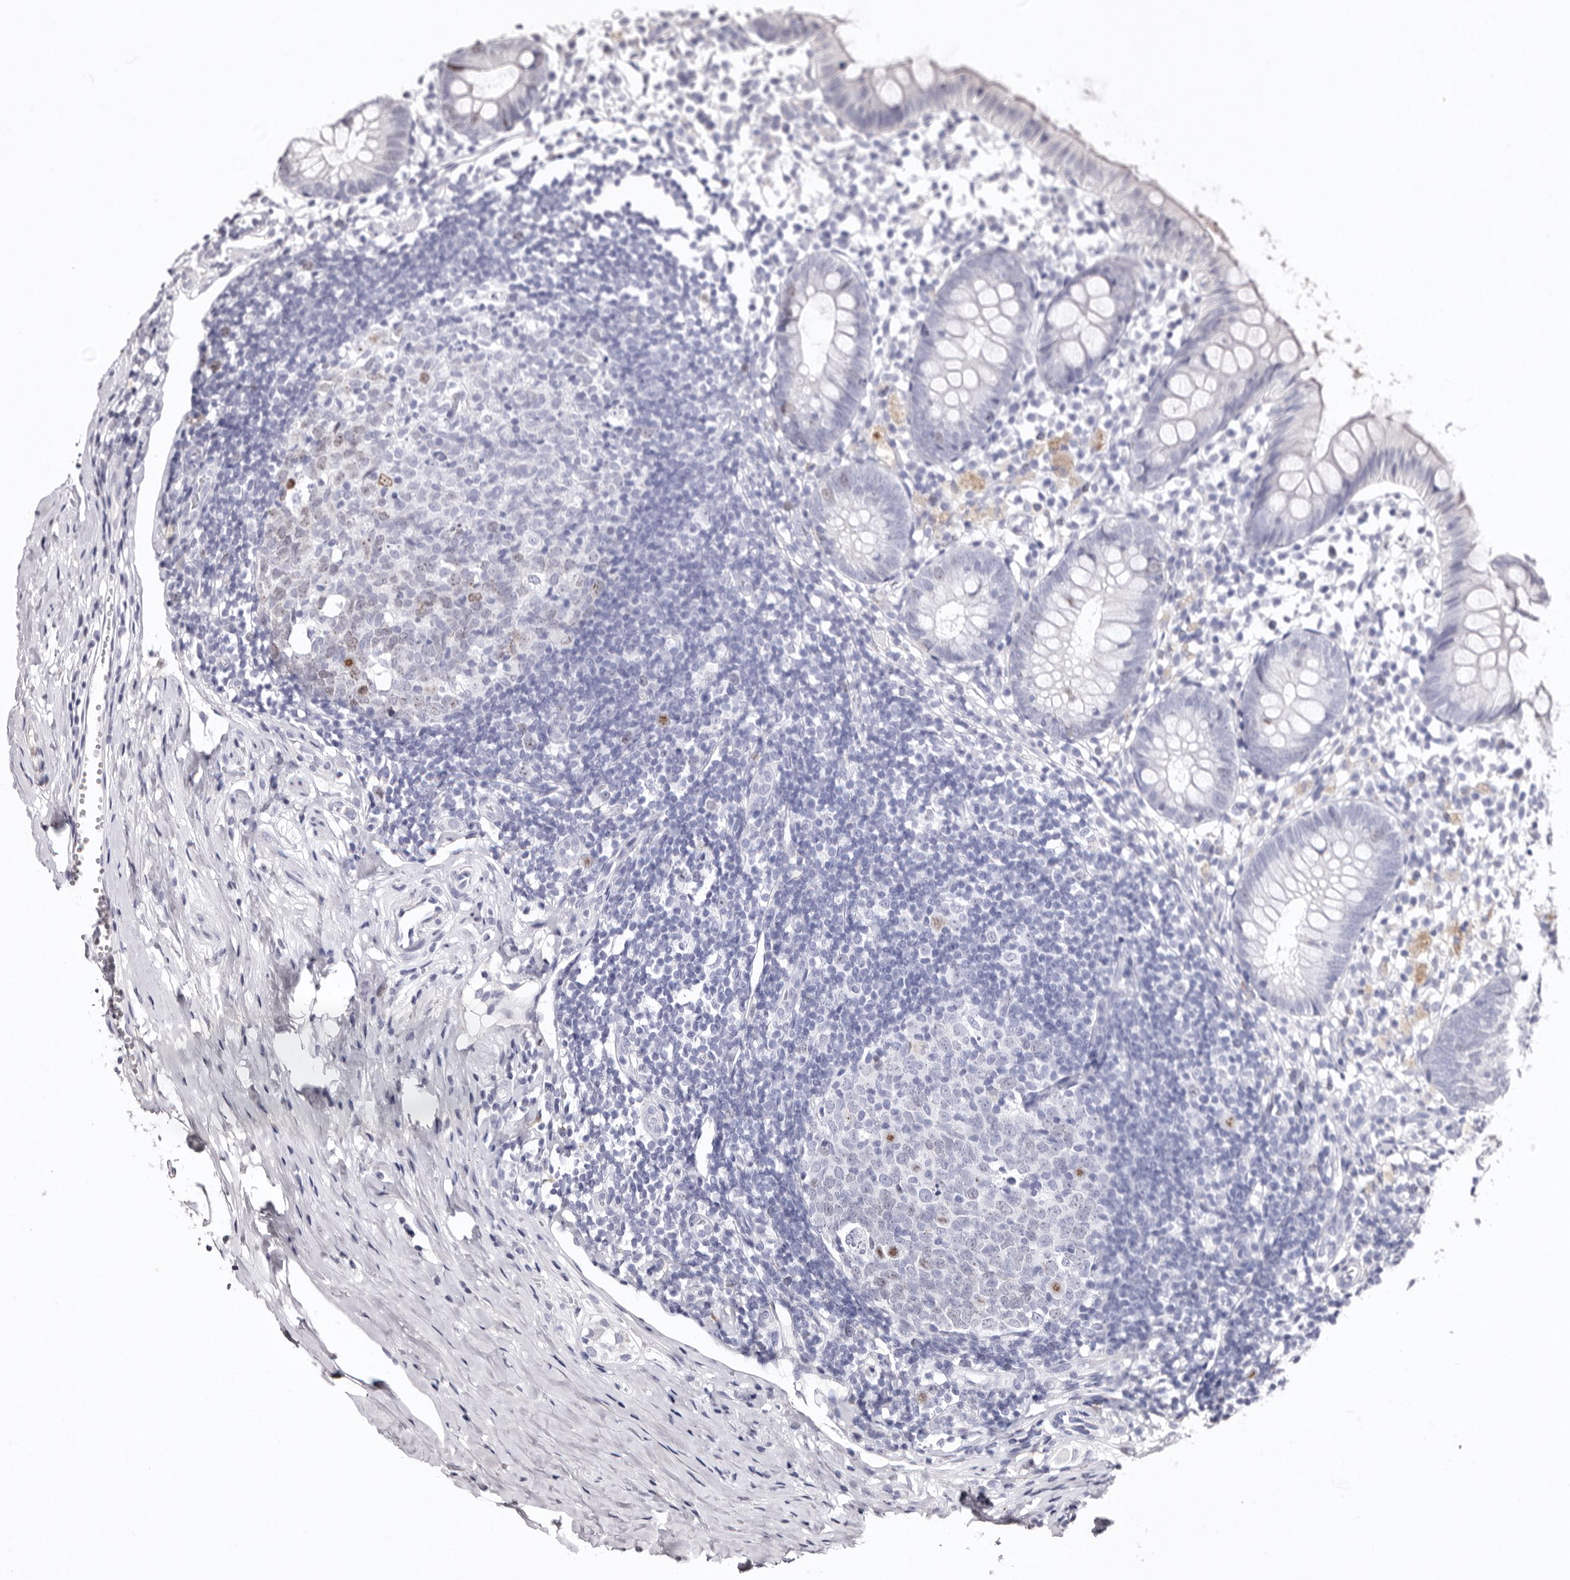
{"staining": {"intensity": "negative", "quantity": "none", "location": "none"}, "tissue": "appendix", "cell_type": "Glandular cells", "image_type": "normal", "snomed": [{"axis": "morphology", "description": "Normal tissue, NOS"}, {"axis": "topography", "description": "Appendix"}], "caption": "A micrograph of human appendix is negative for staining in glandular cells. (Immunohistochemistry, brightfield microscopy, high magnification).", "gene": "CDCA8", "patient": {"sex": "female", "age": 20}}